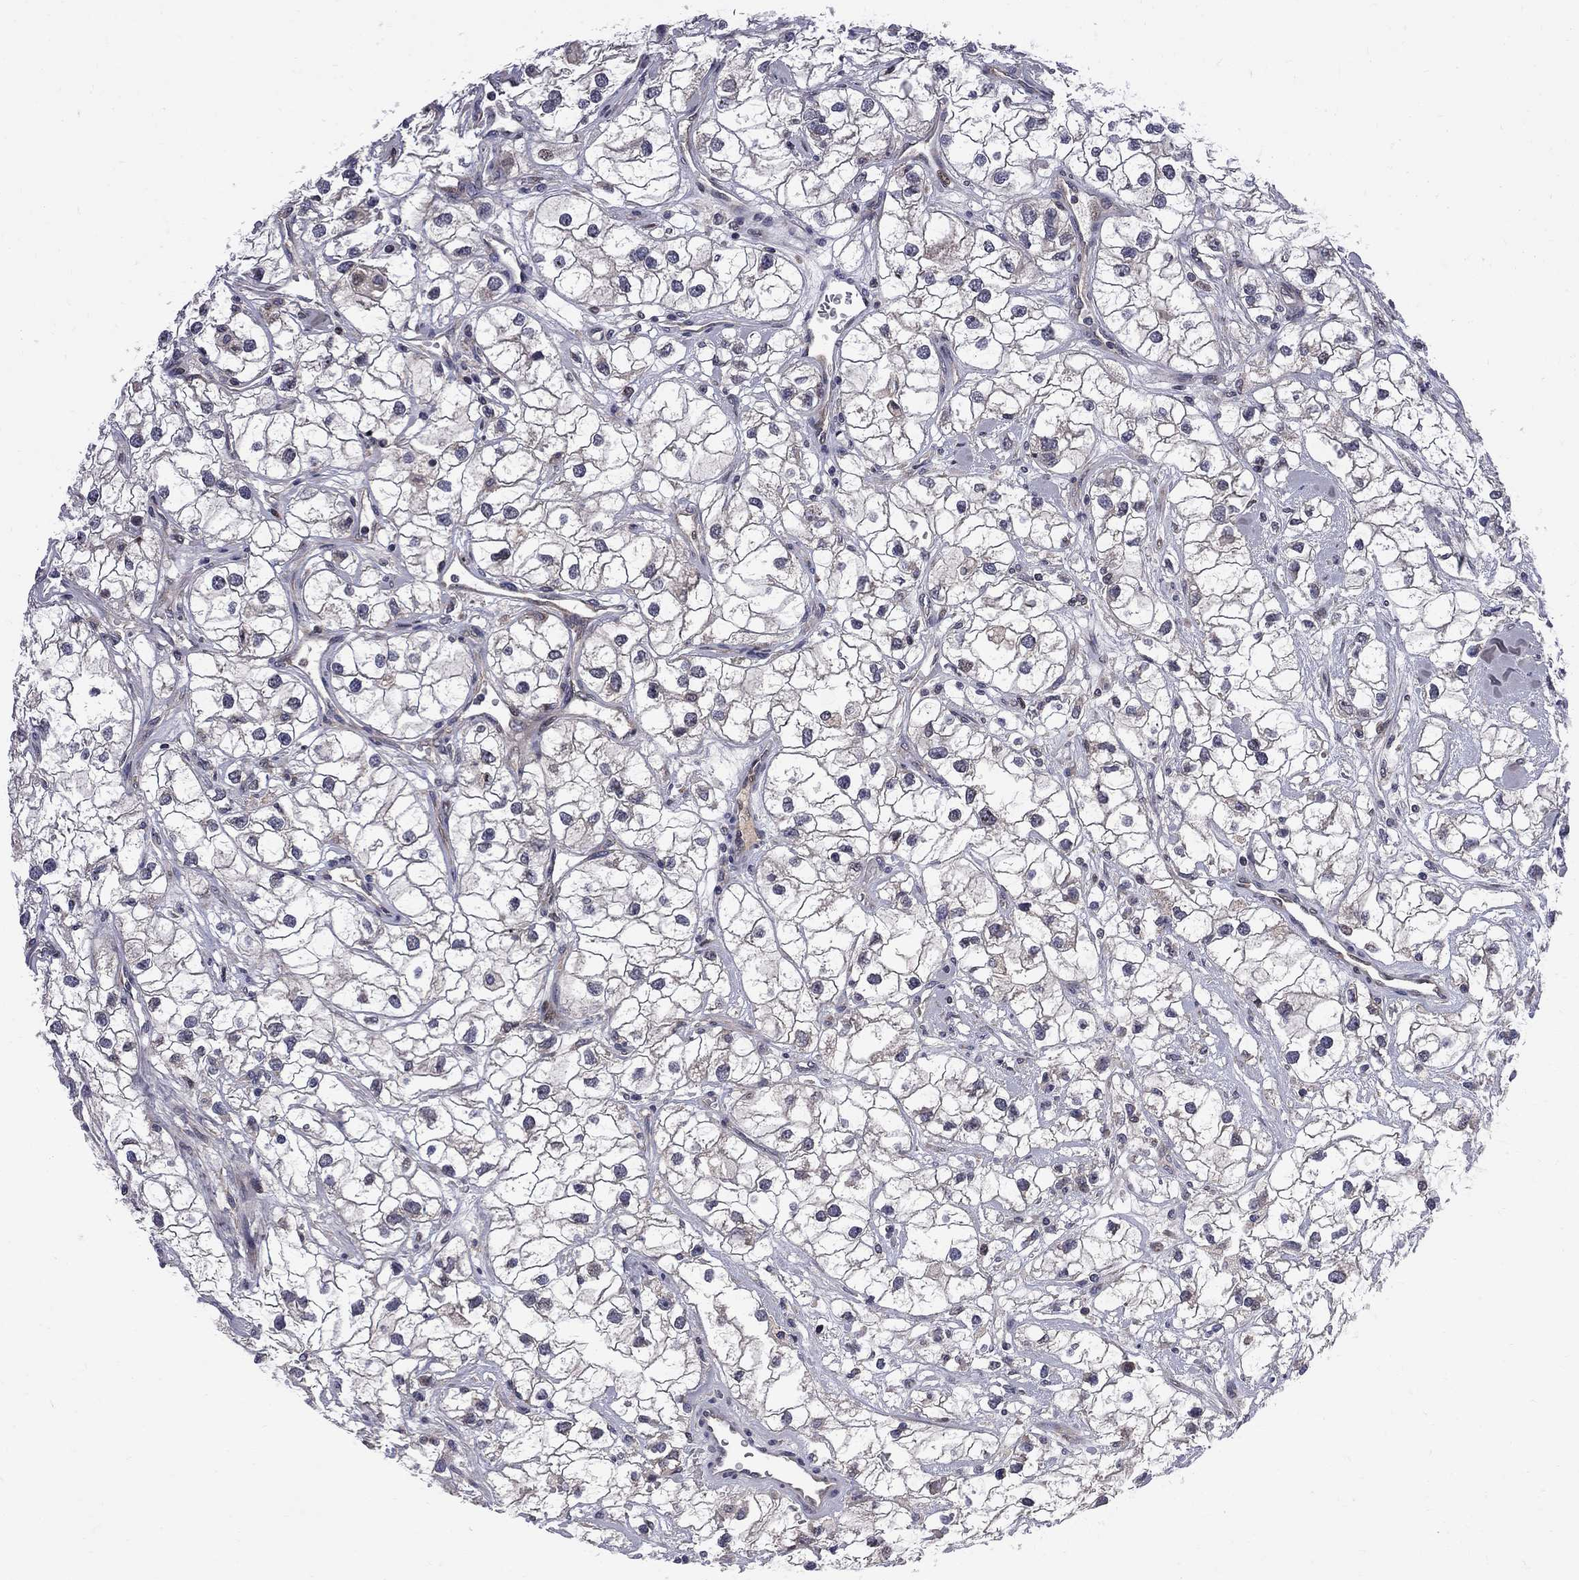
{"staining": {"intensity": "negative", "quantity": "none", "location": "none"}, "tissue": "renal cancer", "cell_type": "Tumor cells", "image_type": "cancer", "snomed": [{"axis": "morphology", "description": "Adenocarcinoma, NOS"}, {"axis": "topography", "description": "Kidney"}], "caption": "DAB immunohistochemical staining of human renal cancer (adenocarcinoma) displays no significant positivity in tumor cells.", "gene": "CNOT11", "patient": {"sex": "male", "age": 59}}